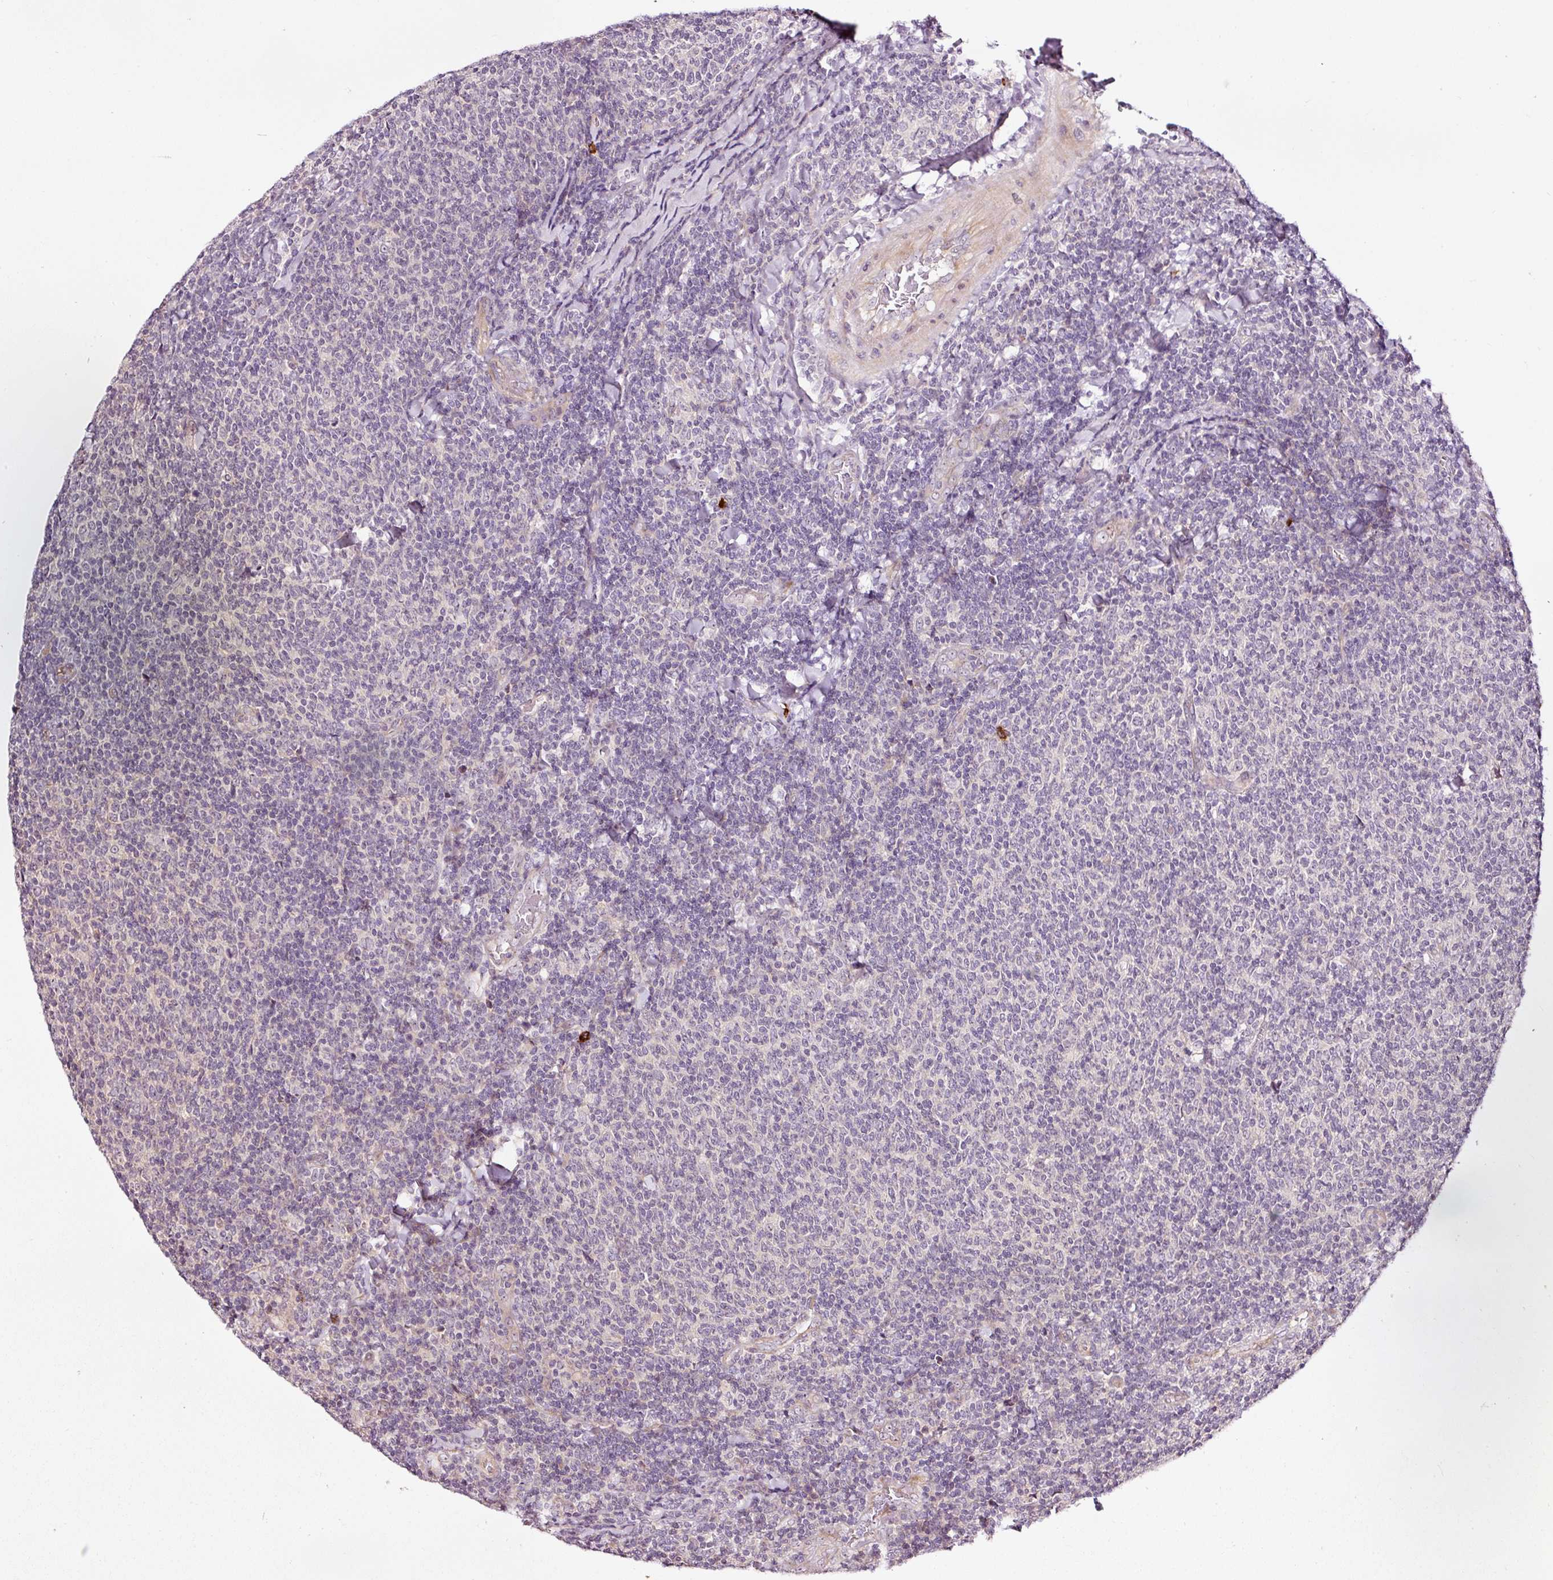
{"staining": {"intensity": "negative", "quantity": "none", "location": "none"}, "tissue": "lymphoma", "cell_type": "Tumor cells", "image_type": "cancer", "snomed": [{"axis": "morphology", "description": "Malignant lymphoma, non-Hodgkin's type, Low grade"}, {"axis": "topography", "description": "Lymph node"}], "caption": "The immunohistochemistry (IHC) histopathology image has no significant expression in tumor cells of malignant lymphoma, non-Hodgkin's type (low-grade) tissue.", "gene": "UTP14A", "patient": {"sex": "male", "age": 52}}